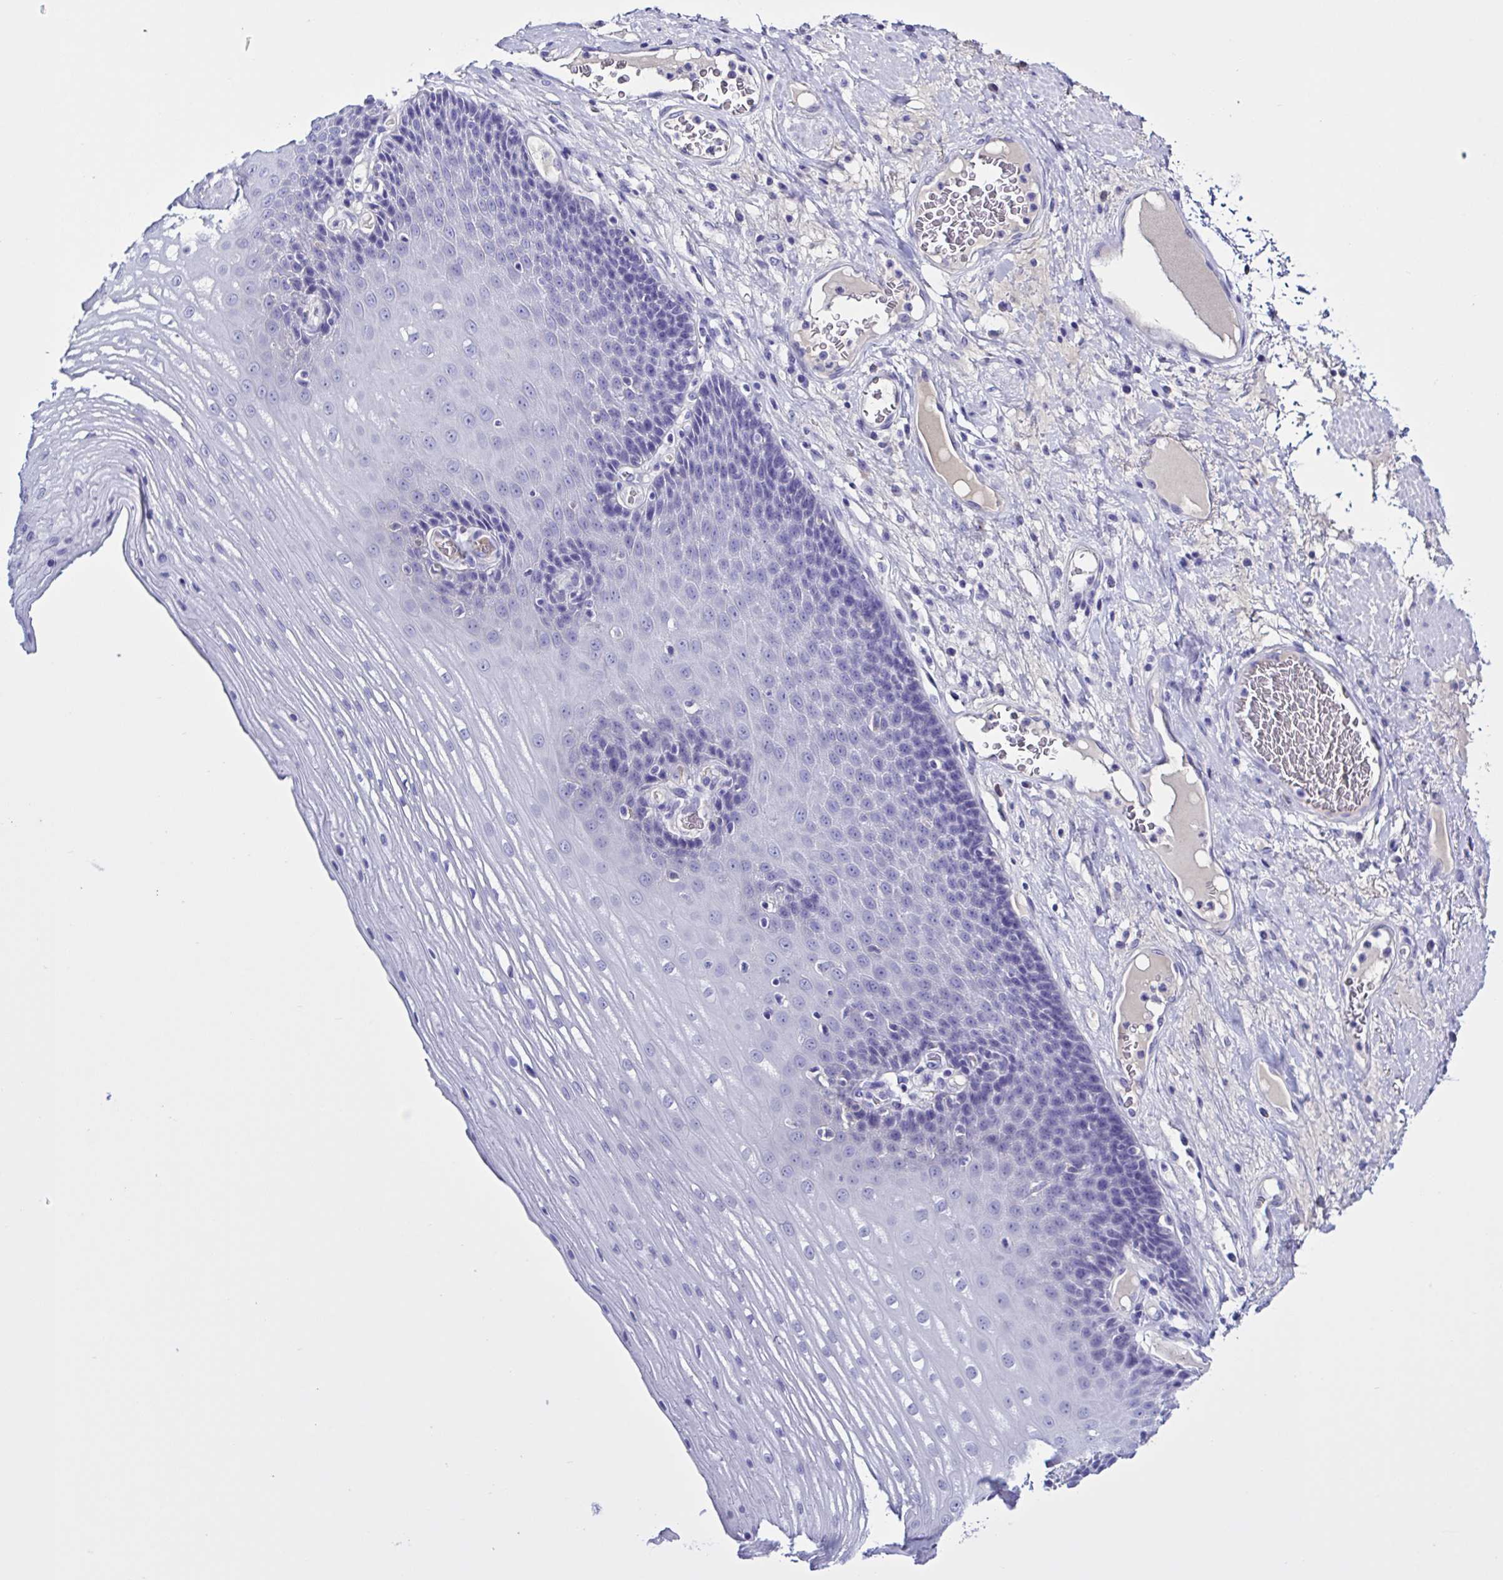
{"staining": {"intensity": "negative", "quantity": "none", "location": "none"}, "tissue": "esophagus", "cell_type": "Squamous epithelial cells", "image_type": "normal", "snomed": [{"axis": "morphology", "description": "Normal tissue, NOS"}, {"axis": "topography", "description": "Esophagus"}], "caption": "High magnification brightfield microscopy of normal esophagus stained with DAB (brown) and counterstained with hematoxylin (blue): squamous epithelial cells show no significant expression. (DAB immunohistochemistry, high magnification).", "gene": "USP35", "patient": {"sex": "male", "age": 62}}